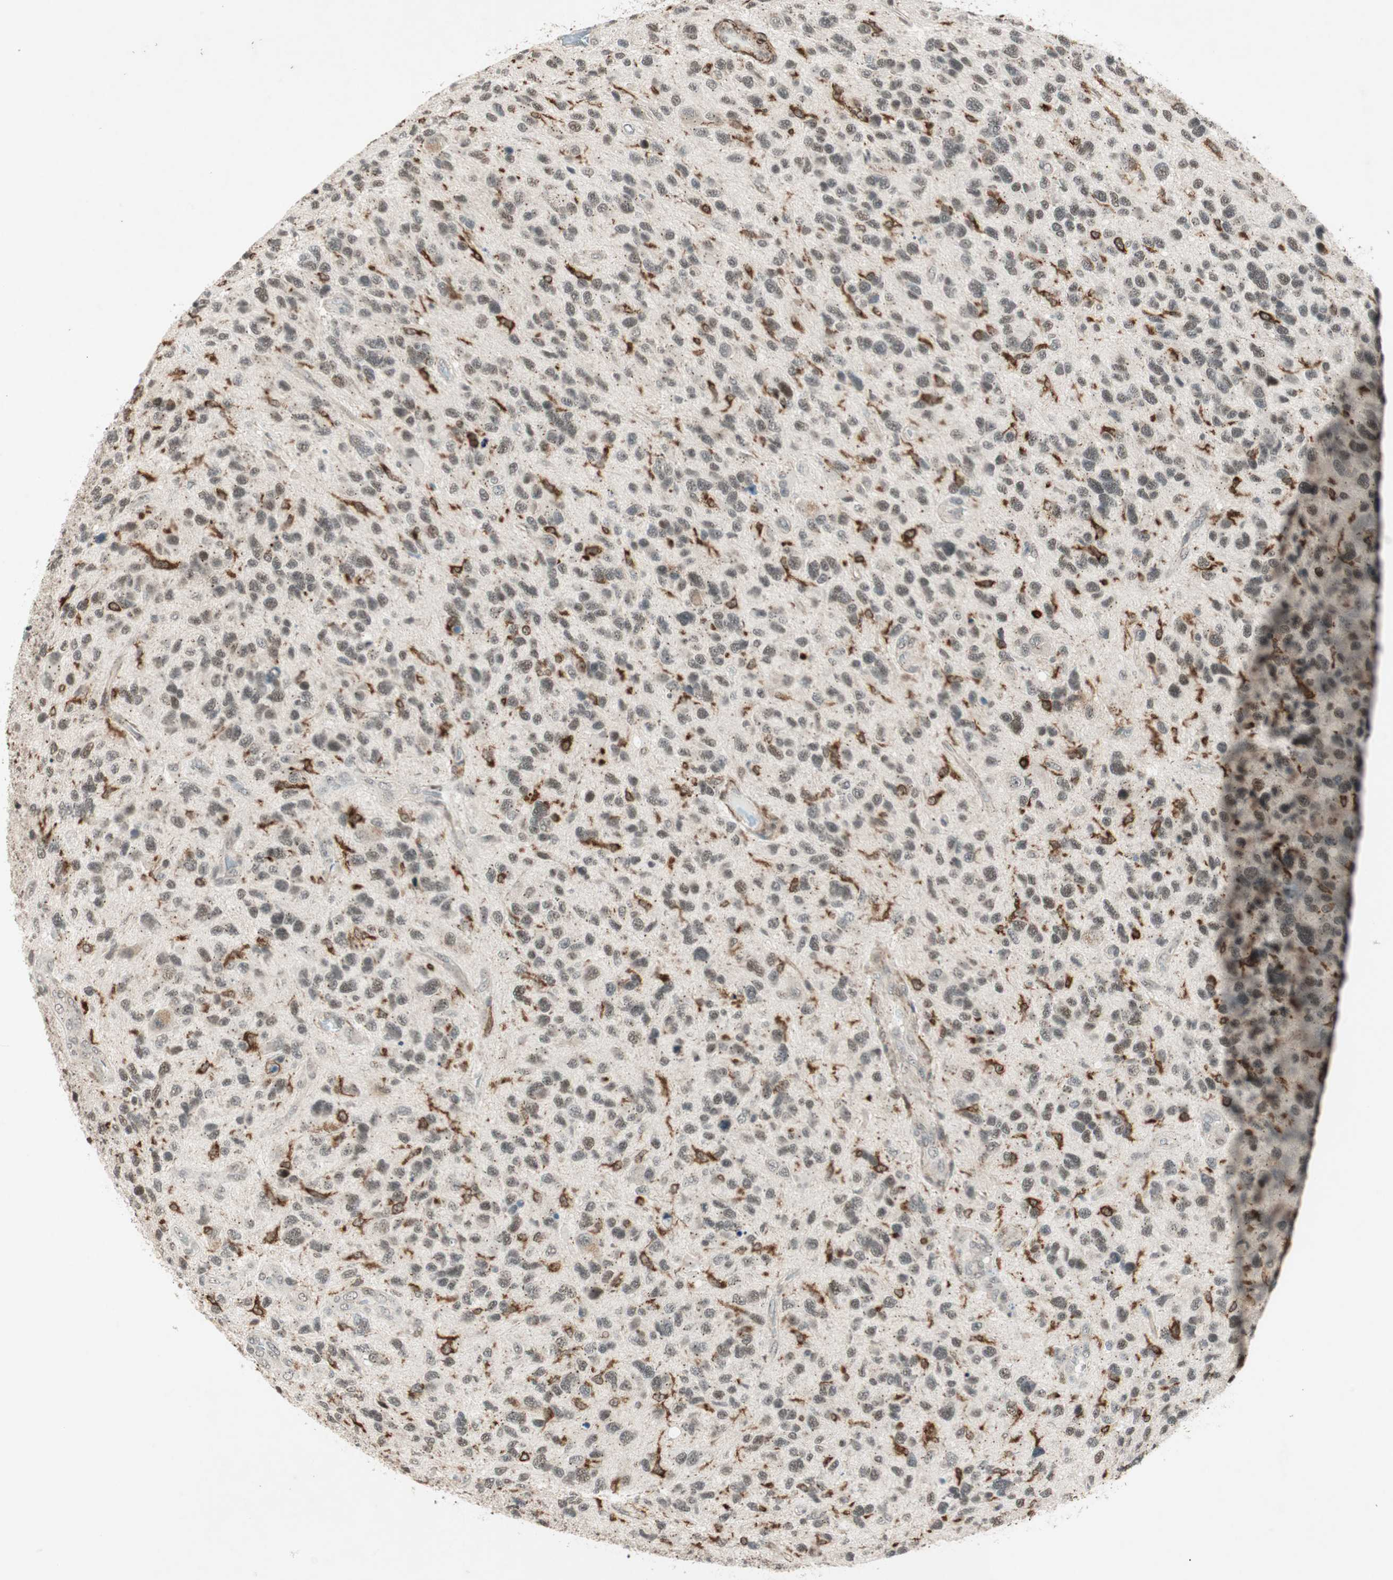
{"staining": {"intensity": "strong", "quantity": "<25%", "location": "cytoplasmic/membranous"}, "tissue": "glioma", "cell_type": "Tumor cells", "image_type": "cancer", "snomed": [{"axis": "morphology", "description": "Glioma, malignant, High grade"}, {"axis": "topography", "description": "Brain"}], "caption": "Tumor cells reveal strong cytoplasmic/membranous positivity in about <25% of cells in high-grade glioma (malignant). The protein is shown in brown color, while the nuclei are stained blue.", "gene": "CDK19", "patient": {"sex": "female", "age": 58}}